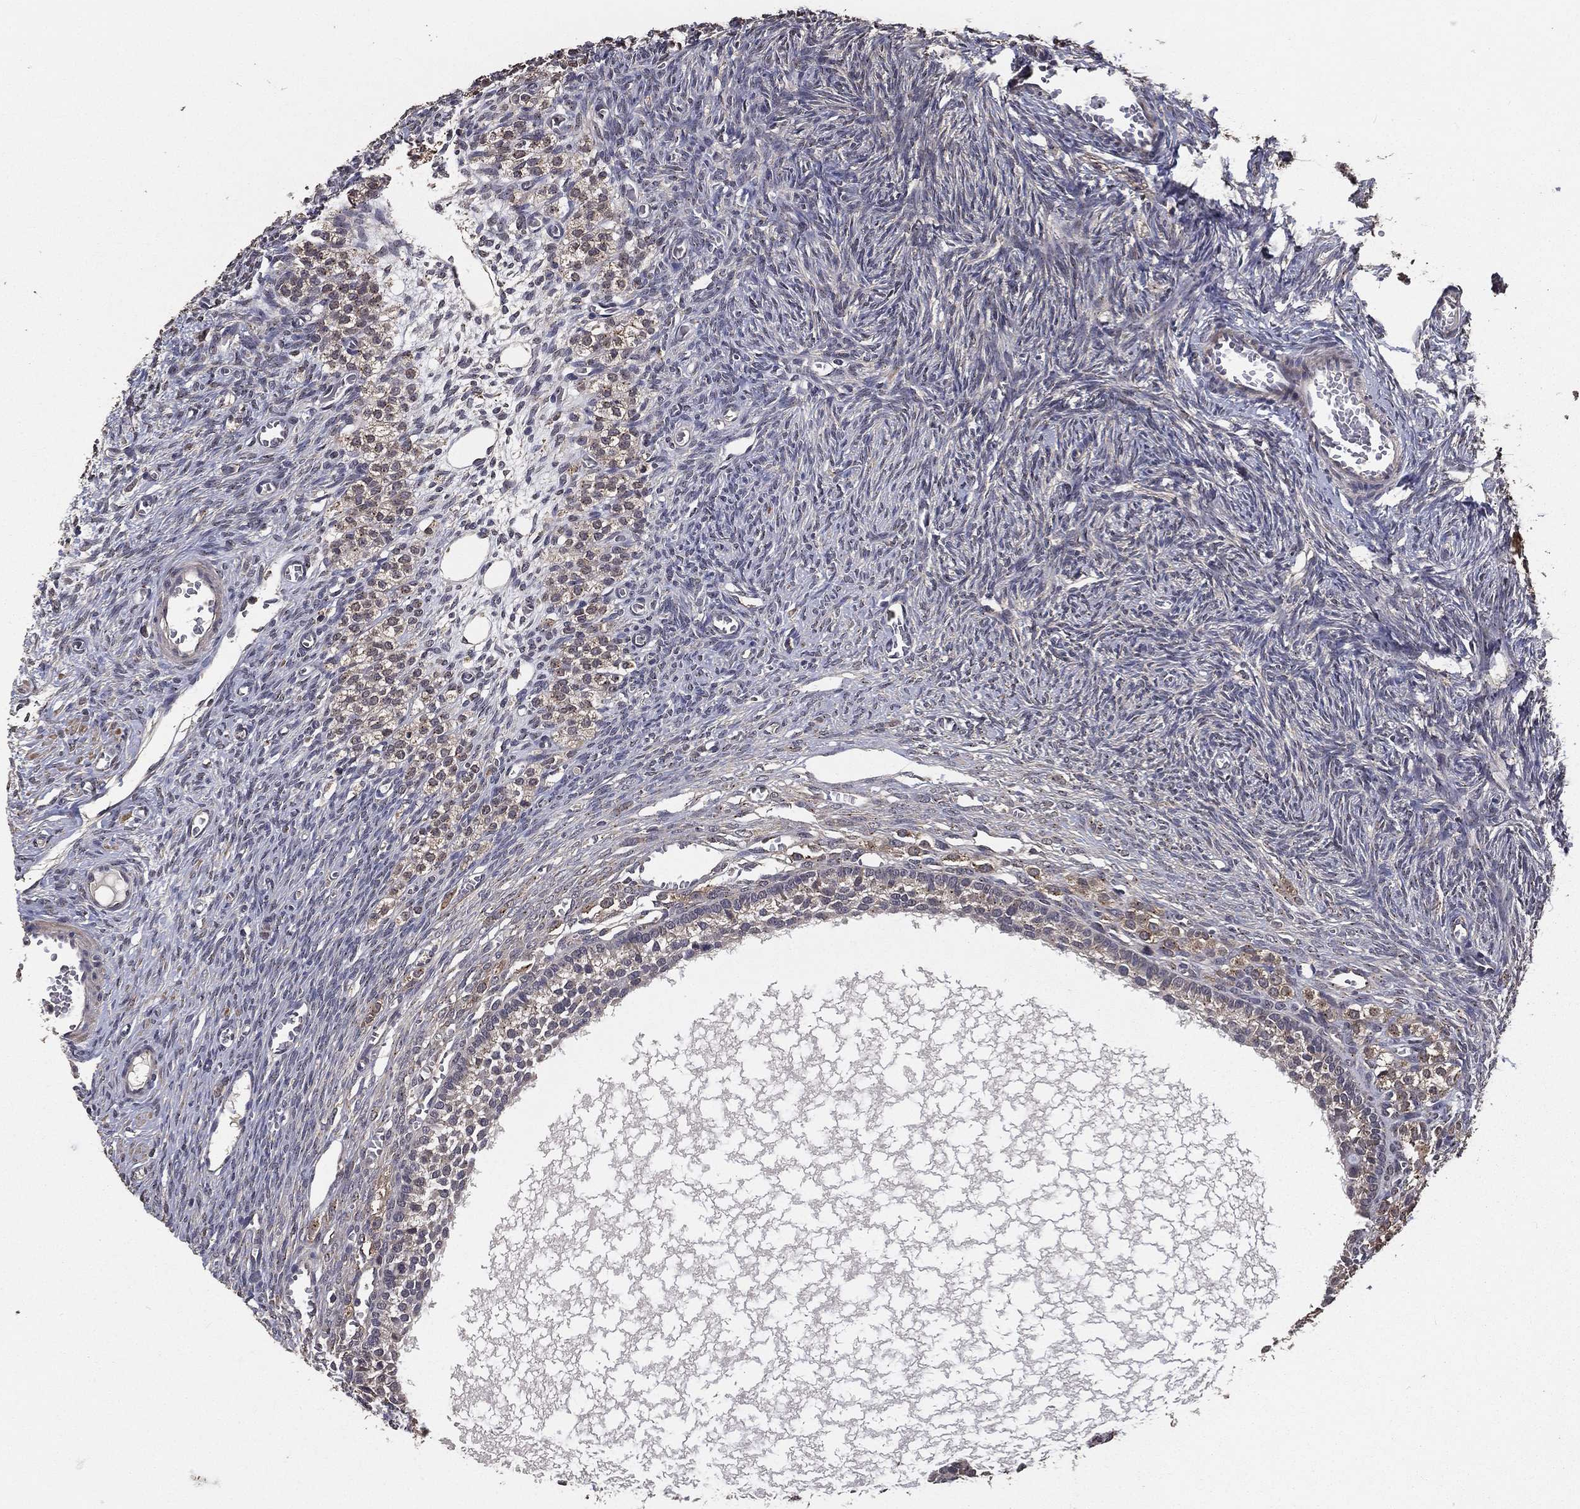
{"staining": {"intensity": "negative", "quantity": "none", "location": "none"}, "tissue": "ovary", "cell_type": "Follicle cells", "image_type": "normal", "snomed": [{"axis": "morphology", "description": "Normal tissue, NOS"}, {"axis": "topography", "description": "Ovary"}], "caption": "Photomicrograph shows no significant protein staining in follicle cells of normal ovary. (Brightfield microscopy of DAB immunohistochemistry (IHC) at high magnification).", "gene": "PCNT", "patient": {"sex": "female", "age": 27}}